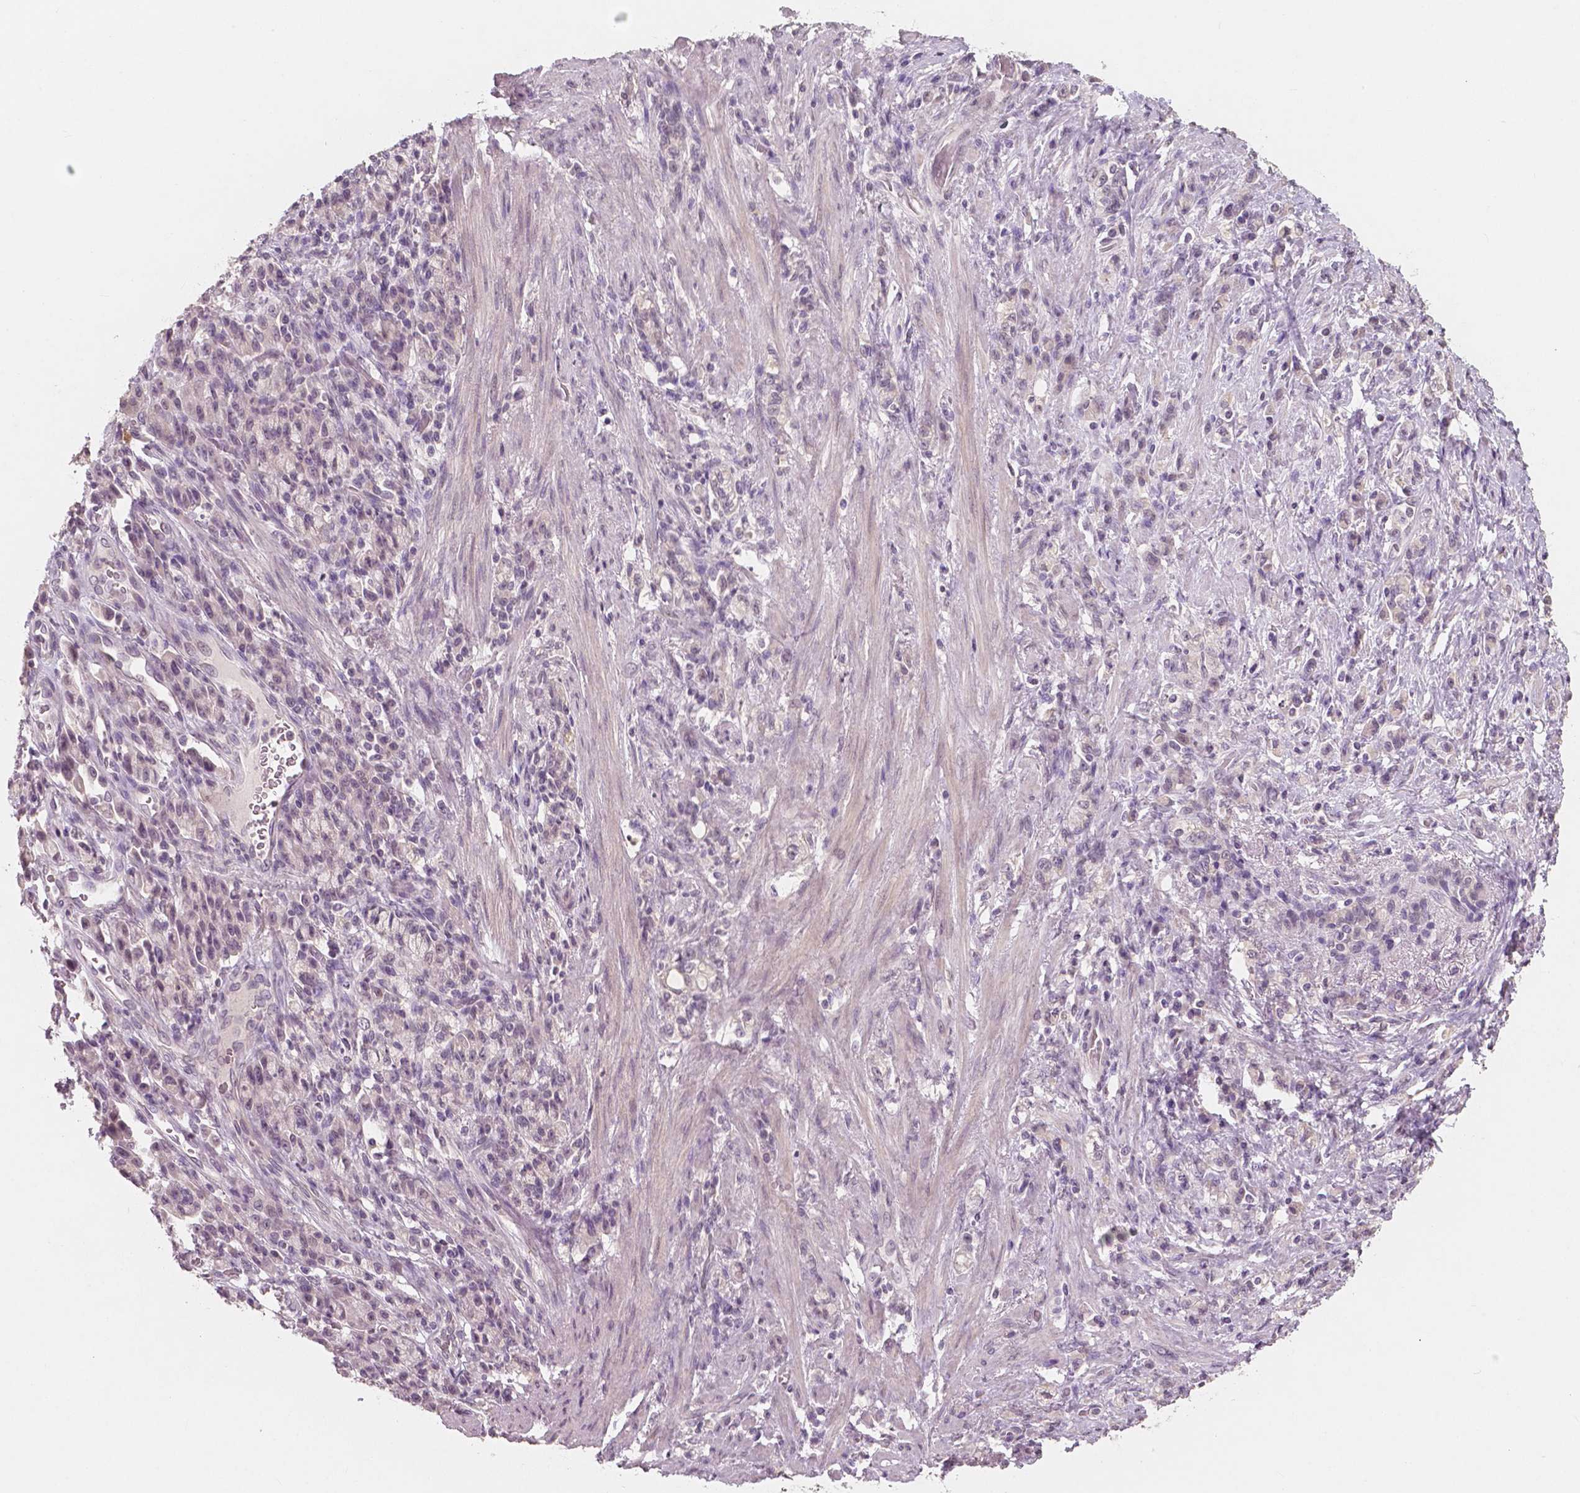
{"staining": {"intensity": "negative", "quantity": "none", "location": "none"}, "tissue": "stomach cancer", "cell_type": "Tumor cells", "image_type": "cancer", "snomed": [{"axis": "morphology", "description": "Adenocarcinoma, NOS"}, {"axis": "topography", "description": "Stomach"}], "caption": "Tumor cells are negative for brown protein staining in stomach cancer.", "gene": "RNASE7", "patient": {"sex": "male", "age": 77}}